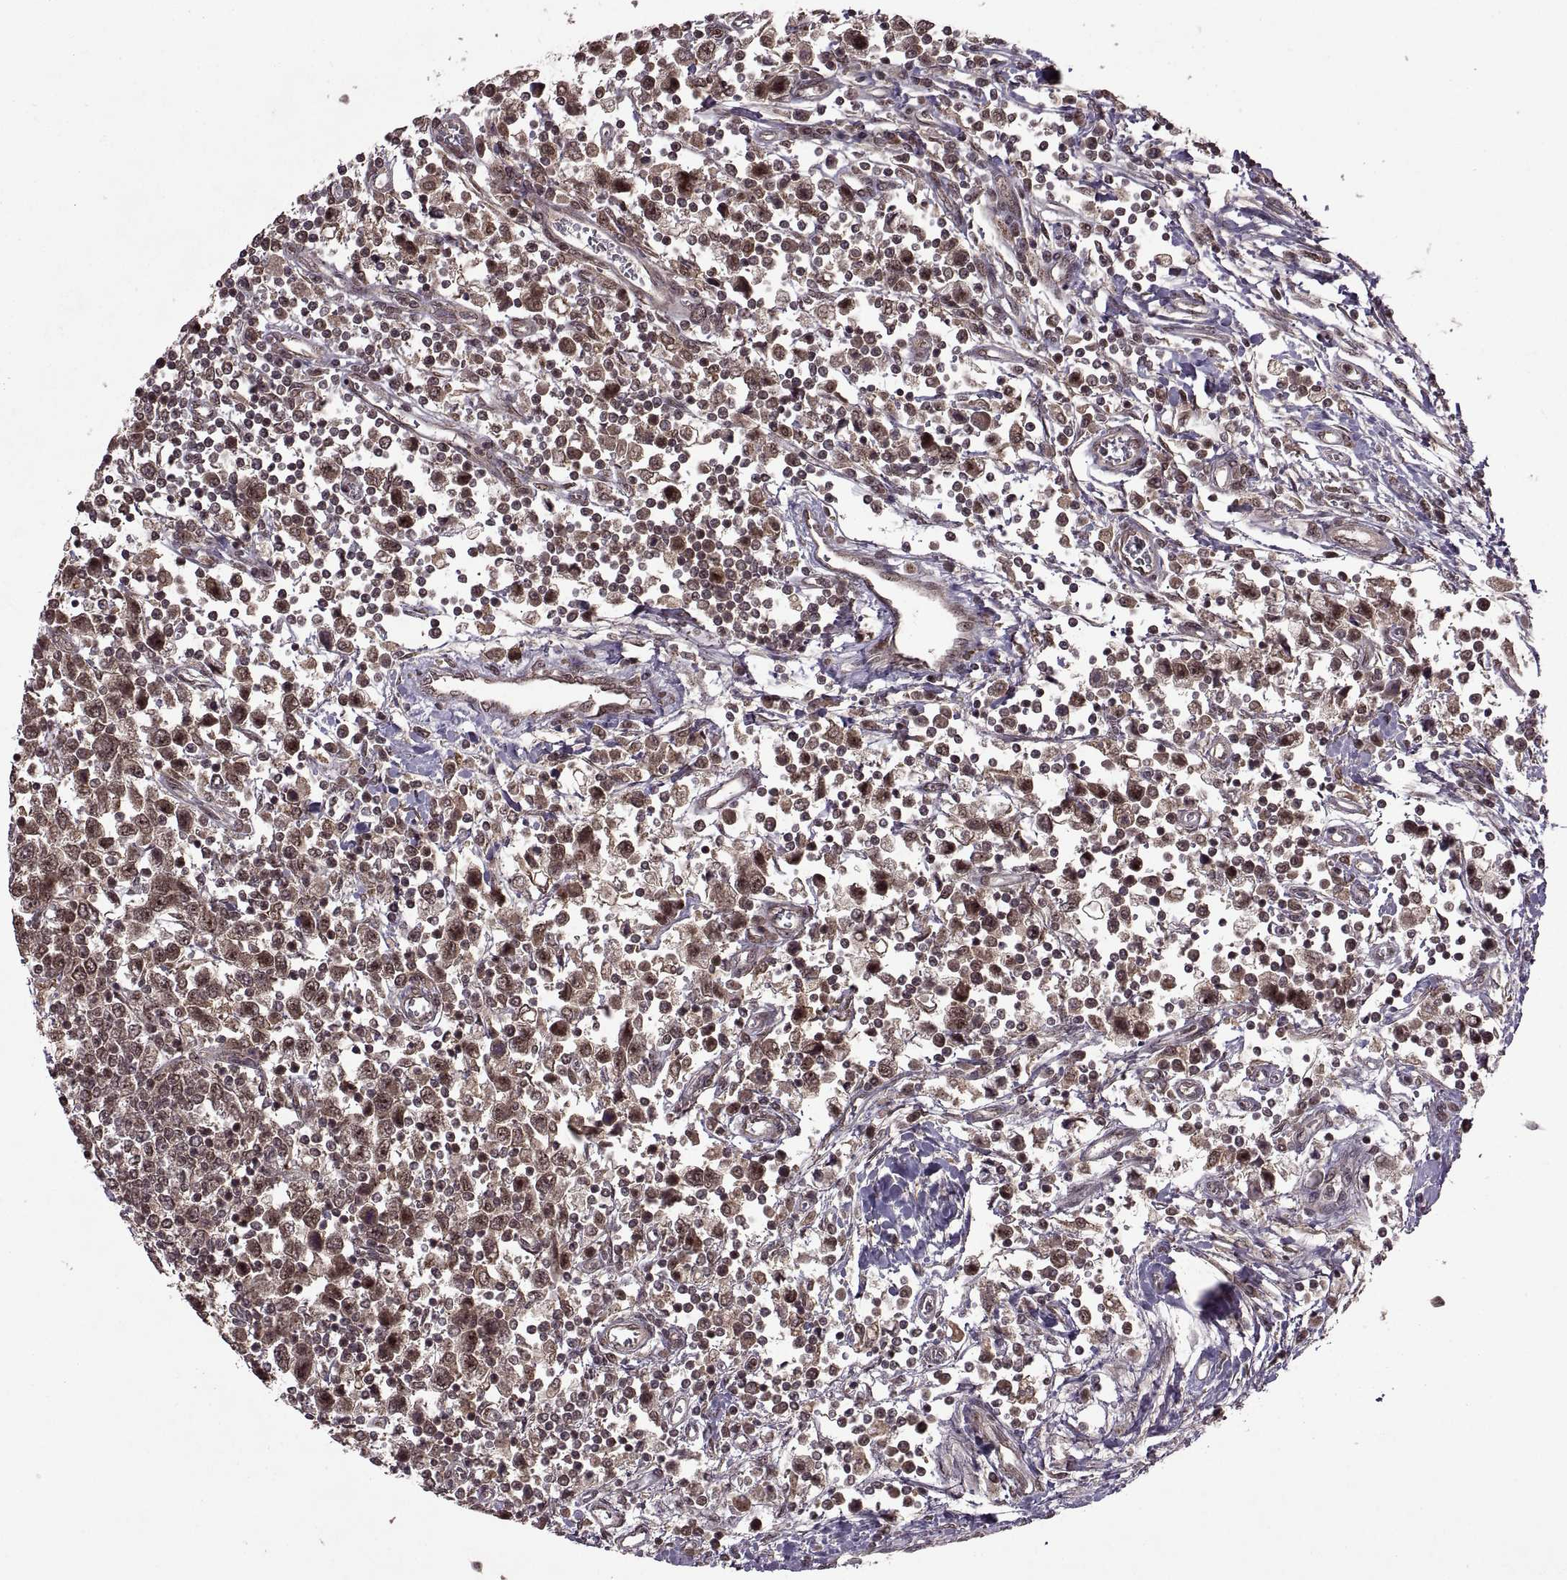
{"staining": {"intensity": "moderate", "quantity": ">75%", "location": "cytoplasmic/membranous,nuclear"}, "tissue": "testis cancer", "cell_type": "Tumor cells", "image_type": "cancer", "snomed": [{"axis": "morphology", "description": "Seminoma, NOS"}, {"axis": "topography", "description": "Testis"}], "caption": "A brown stain highlights moderate cytoplasmic/membranous and nuclear staining of a protein in human testis cancer (seminoma) tumor cells.", "gene": "PTOV1", "patient": {"sex": "male", "age": 34}}